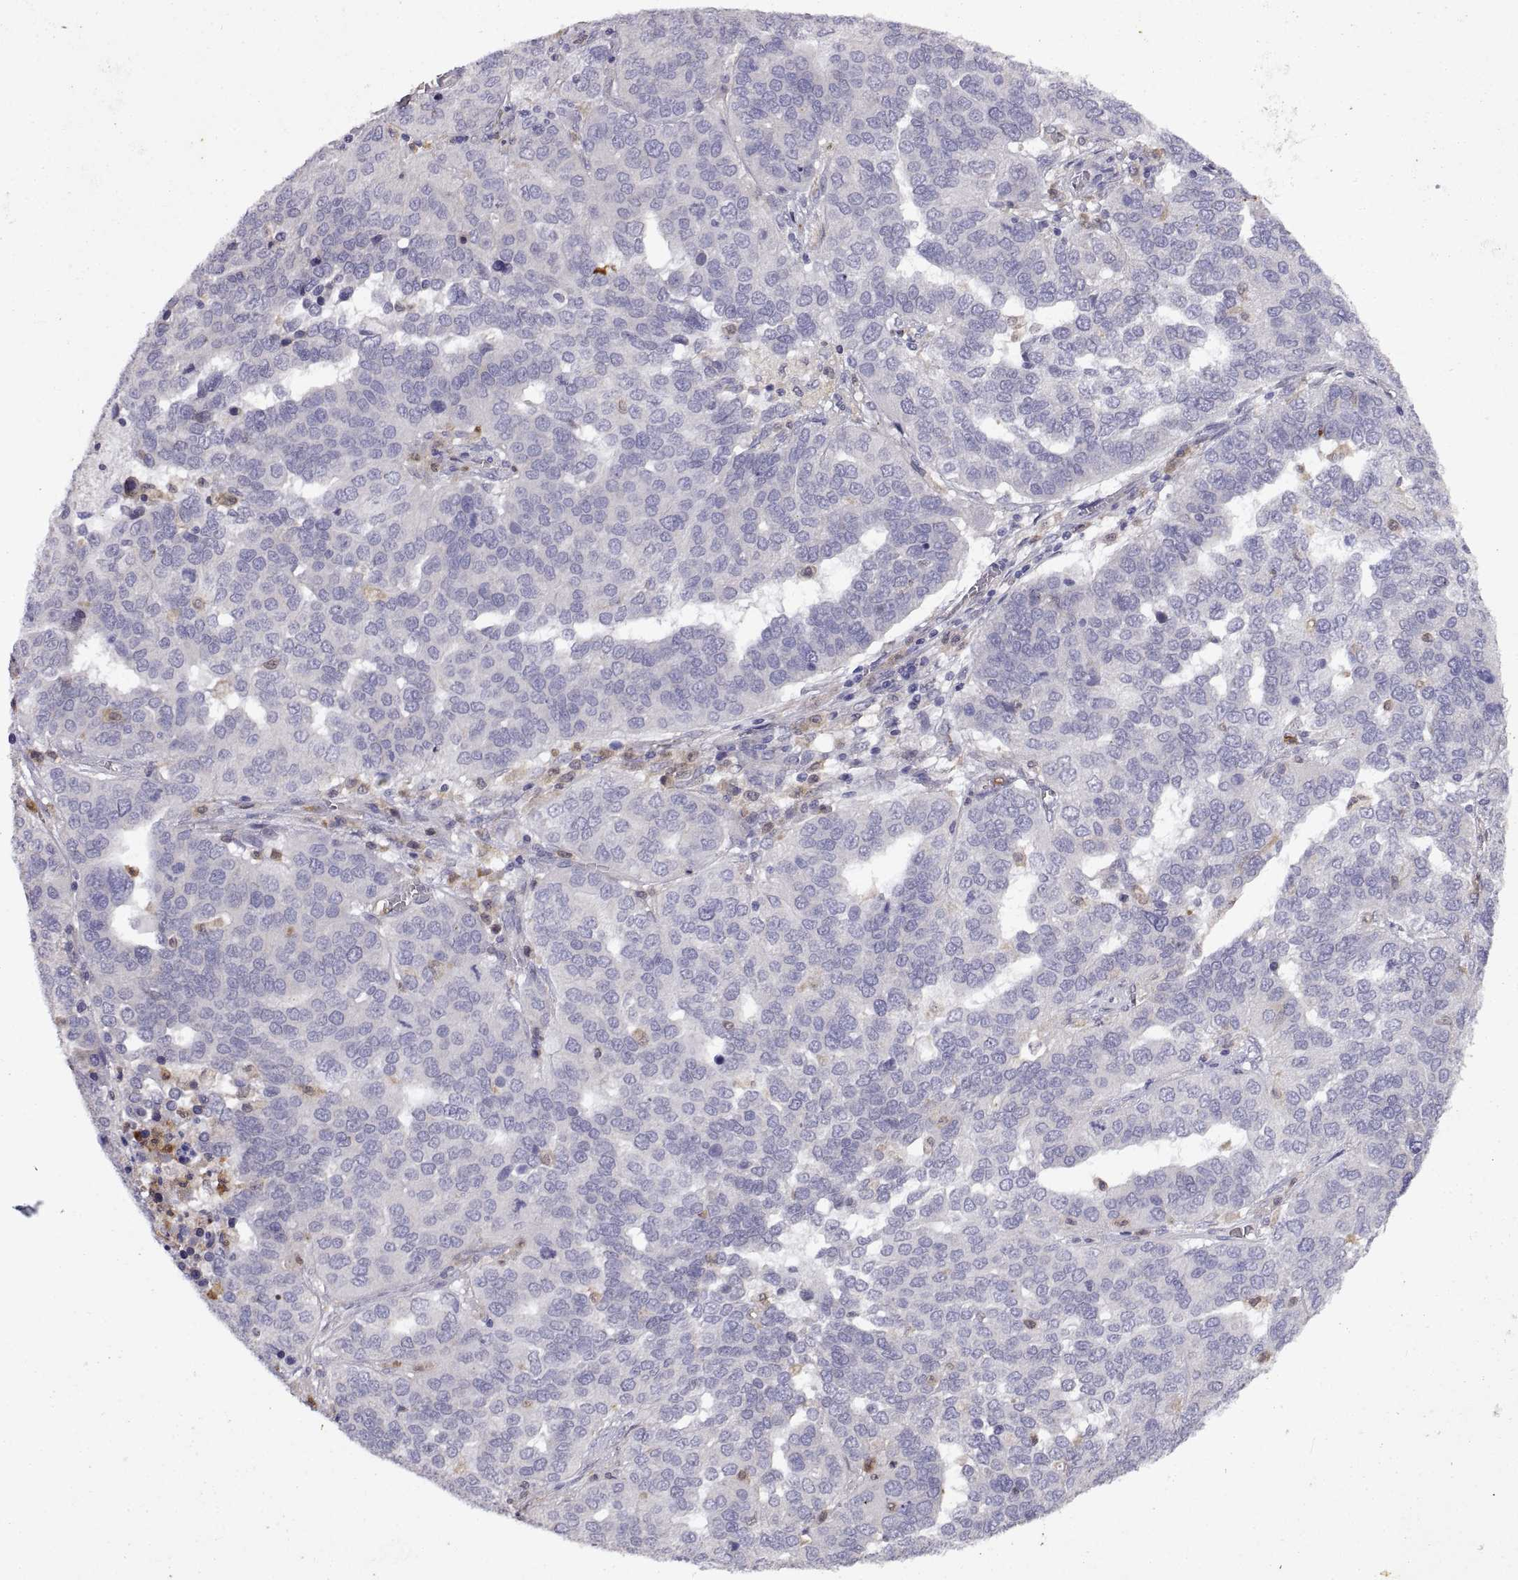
{"staining": {"intensity": "negative", "quantity": "none", "location": "none"}, "tissue": "ovarian cancer", "cell_type": "Tumor cells", "image_type": "cancer", "snomed": [{"axis": "morphology", "description": "Carcinoma, endometroid"}, {"axis": "topography", "description": "Soft tissue"}, {"axis": "topography", "description": "Ovary"}], "caption": "An image of endometroid carcinoma (ovarian) stained for a protein reveals no brown staining in tumor cells.", "gene": "DOK3", "patient": {"sex": "female", "age": 52}}